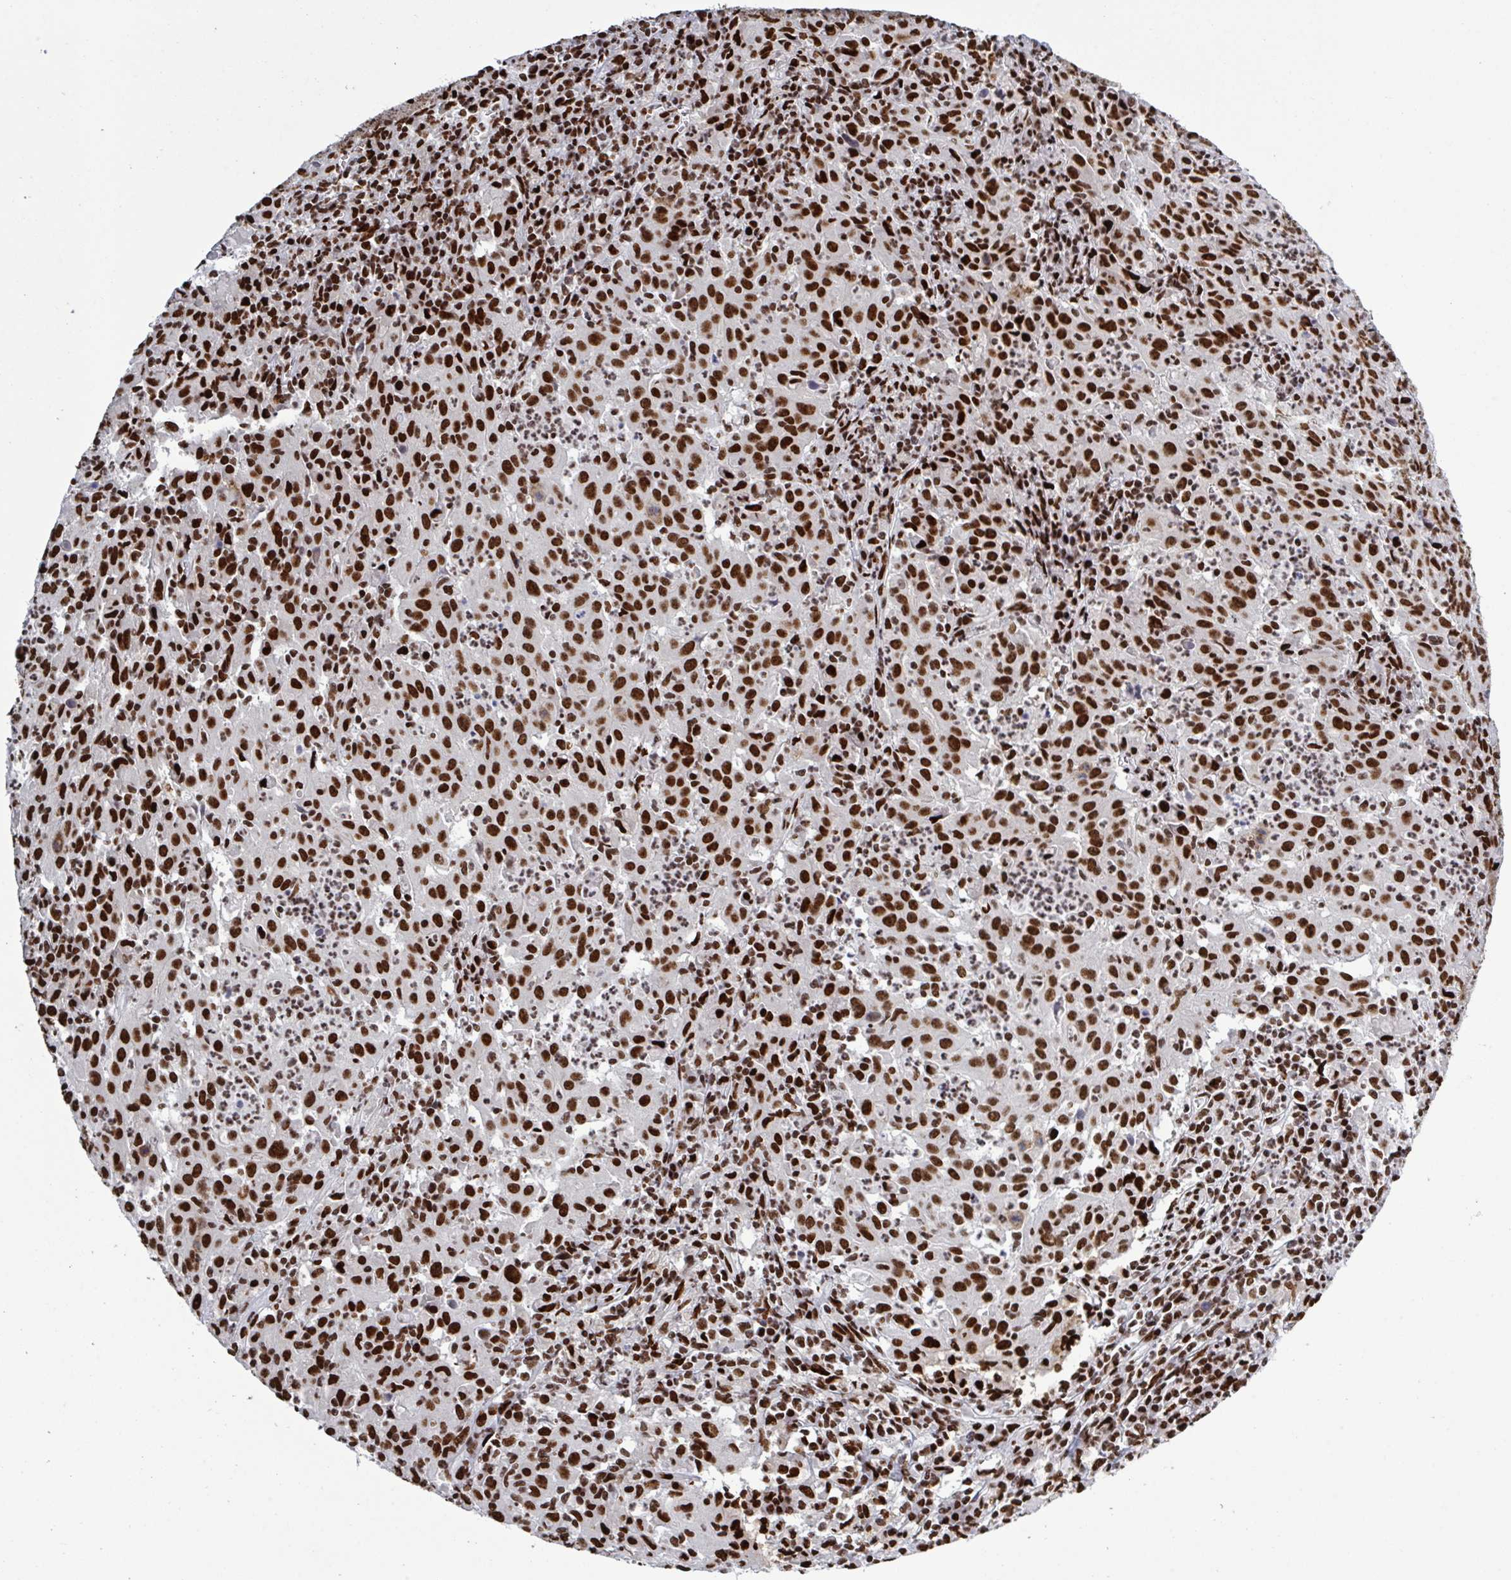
{"staining": {"intensity": "strong", "quantity": ">75%", "location": "nuclear"}, "tissue": "pancreatic cancer", "cell_type": "Tumor cells", "image_type": "cancer", "snomed": [{"axis": "morphology", "description": "Adenocarcinoma, NOS"}, {"axis": "topography", "description": "Pancreas"}], "caption": "Pancreatic cancer (adenocarcinoma) stained for a protein (brown) shows strong nuclear positive staining in approximately >75% of tumor cells.", "gene": "ZNF607", "patient": {"sex": "male", "age": 63}}